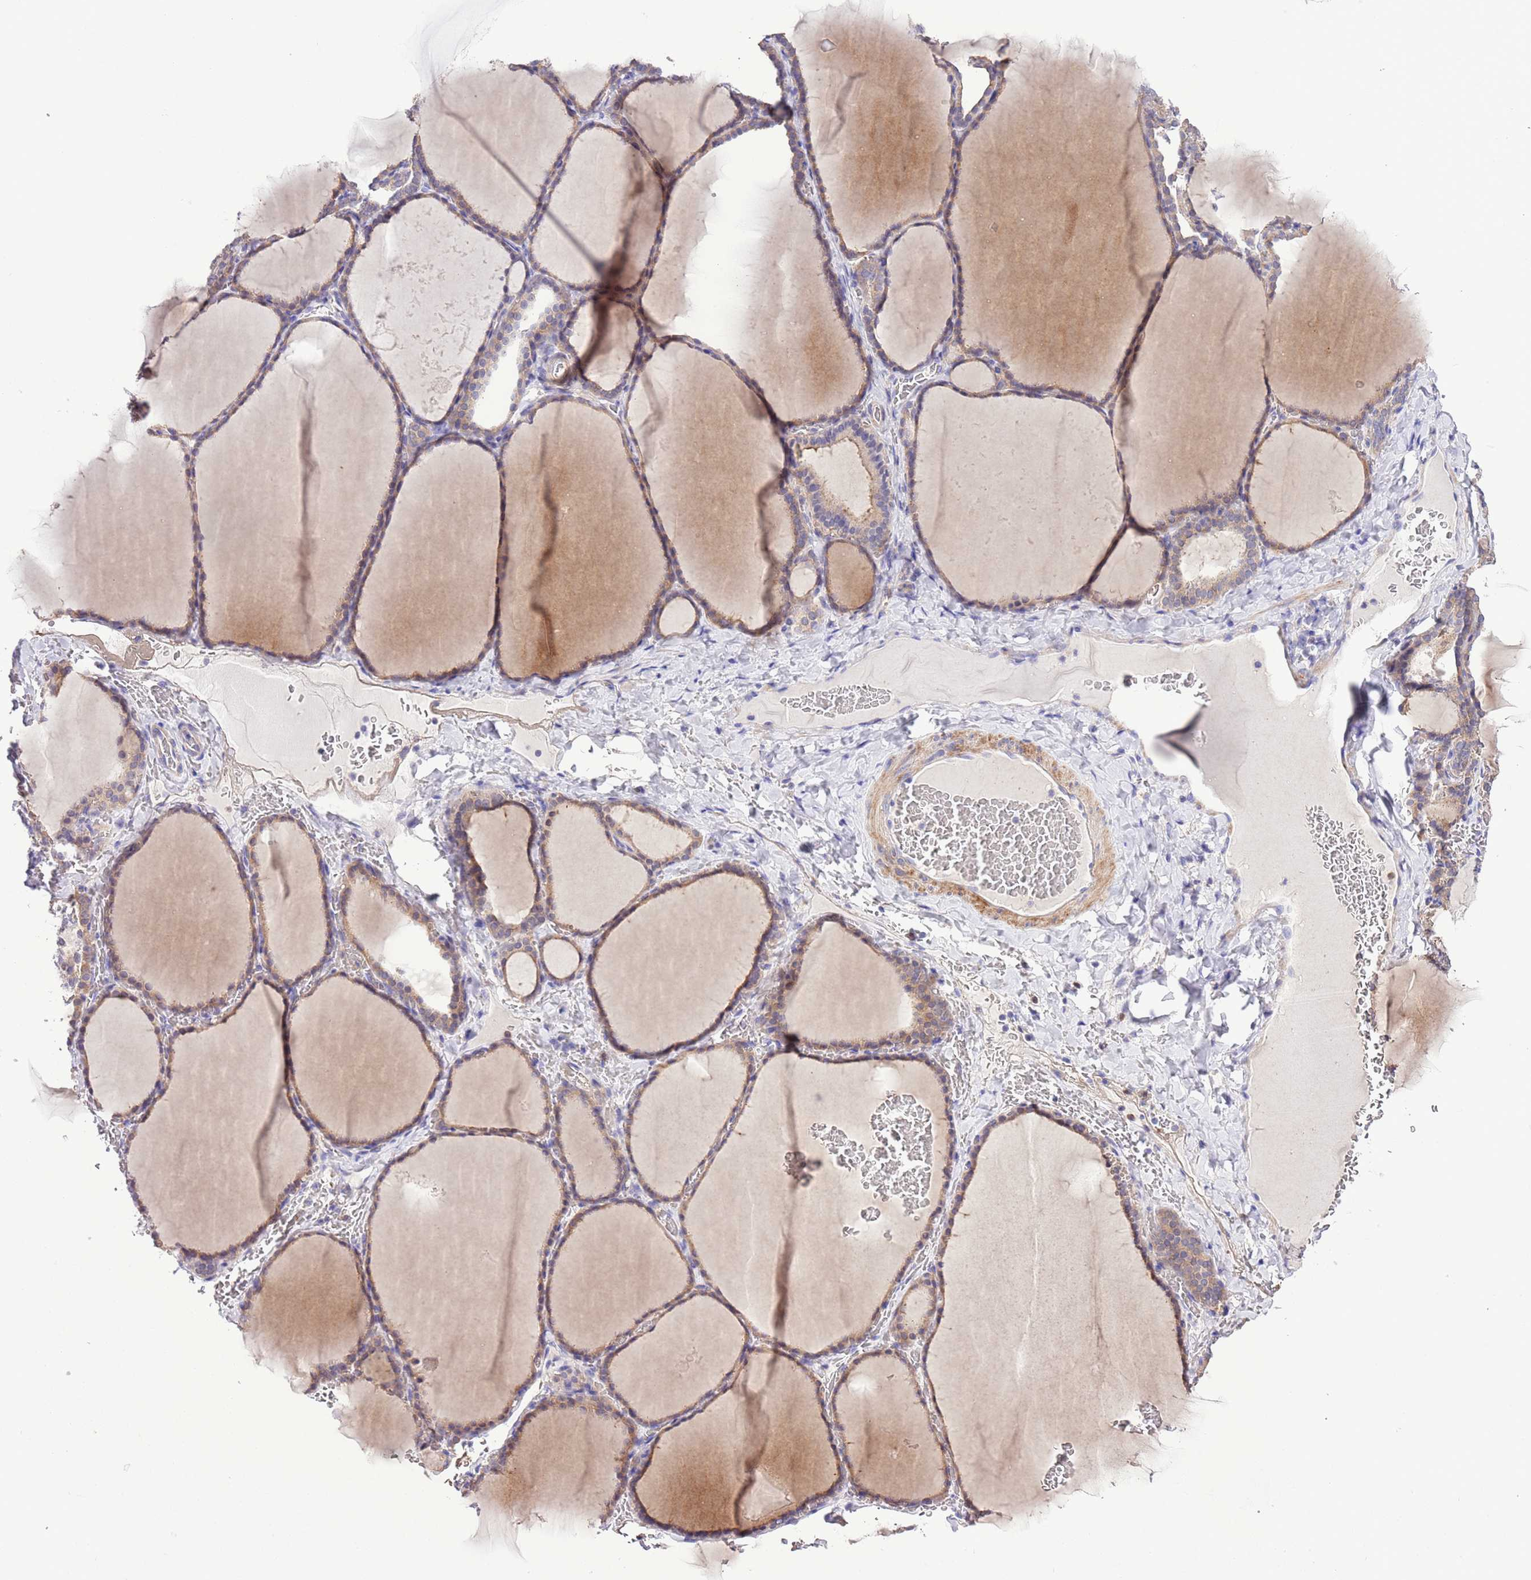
{"staining": {"intensity": "moderate", "quantity": ">75%", "location": "cytoplasmic/membranous"}, "tissue": "thyroid gland", "cell_type": "Glandular cells", "image_type": "normal", "snomed": [{"axis": "morphology", "description": "Normal tissue, NOS"}, {"axis": "topography", "description": "Thyroid gland"}], "caption": "Immunohistochemical staining of unremarkable thyroid gland displays medium levels of moderate cytoplasmic/membranous positivity in about >75% of glandular cells. (Stains: DAB (3,3'-diaminobenzidine) in brown, nuclei in blue, Microscopy: brightfield microscopy at high magnification).", "gene": "PRR32", "patient": {"sex": "female", "age": 39}}